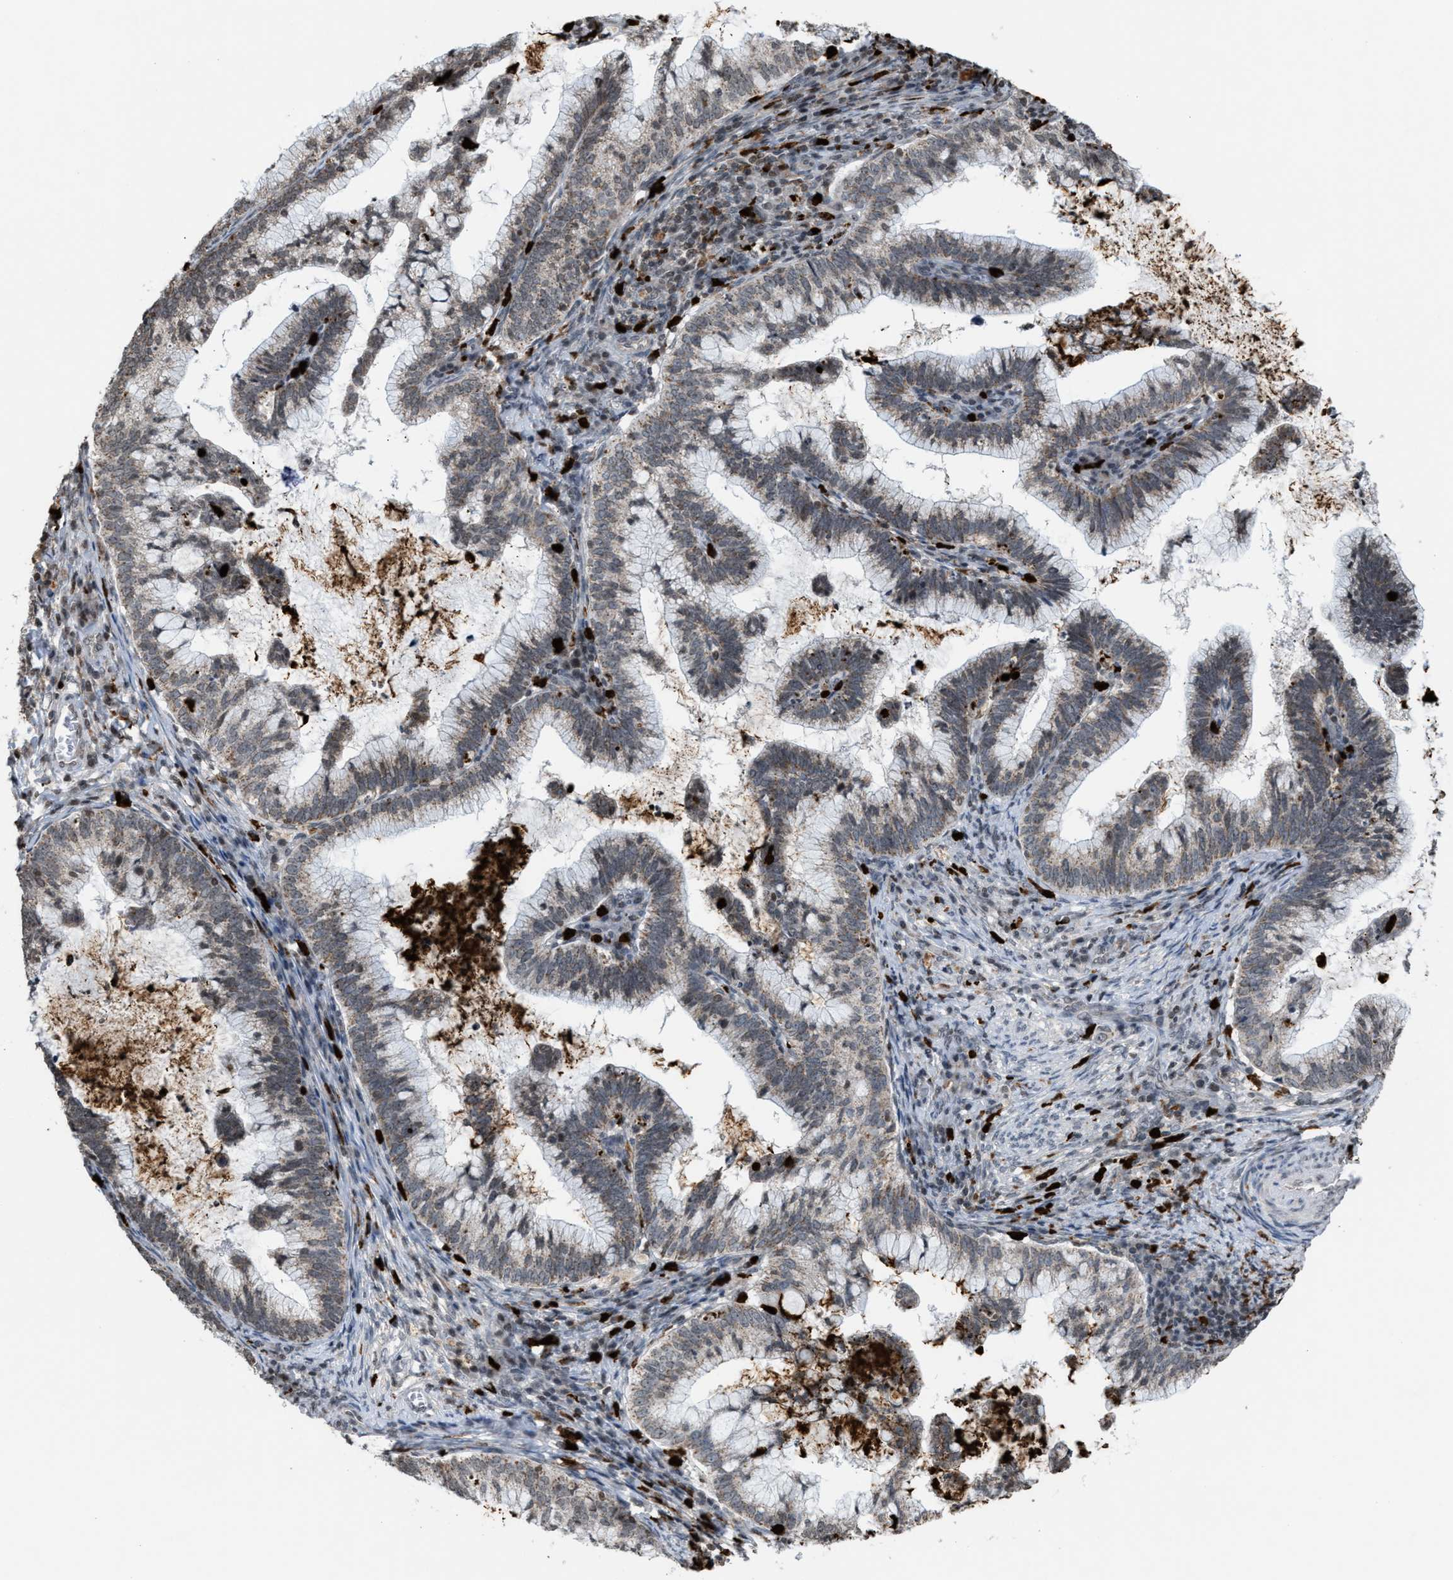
{"staining": {"intensity": "weak", "quantity": ">75%", "location": "cytoplasmic/membranous"}, "tissue": "cervical cancer", "cell_type": "Tumor cells", "image_type": "cancer", "snomed": [{"axis": "morphology", "description": "Adenocarcinoma, NOS"}, {"axis": "topography", "description": "Cervix"}], "caption": "Human cervical adenocarcinoma stained for a protein (brown) exhibits weak cytoplasmic/membranous positive positivity in about >75% of tumor cells.", "gene": "PRUNE2", "patient": {"sex": "female", "age": 36}}